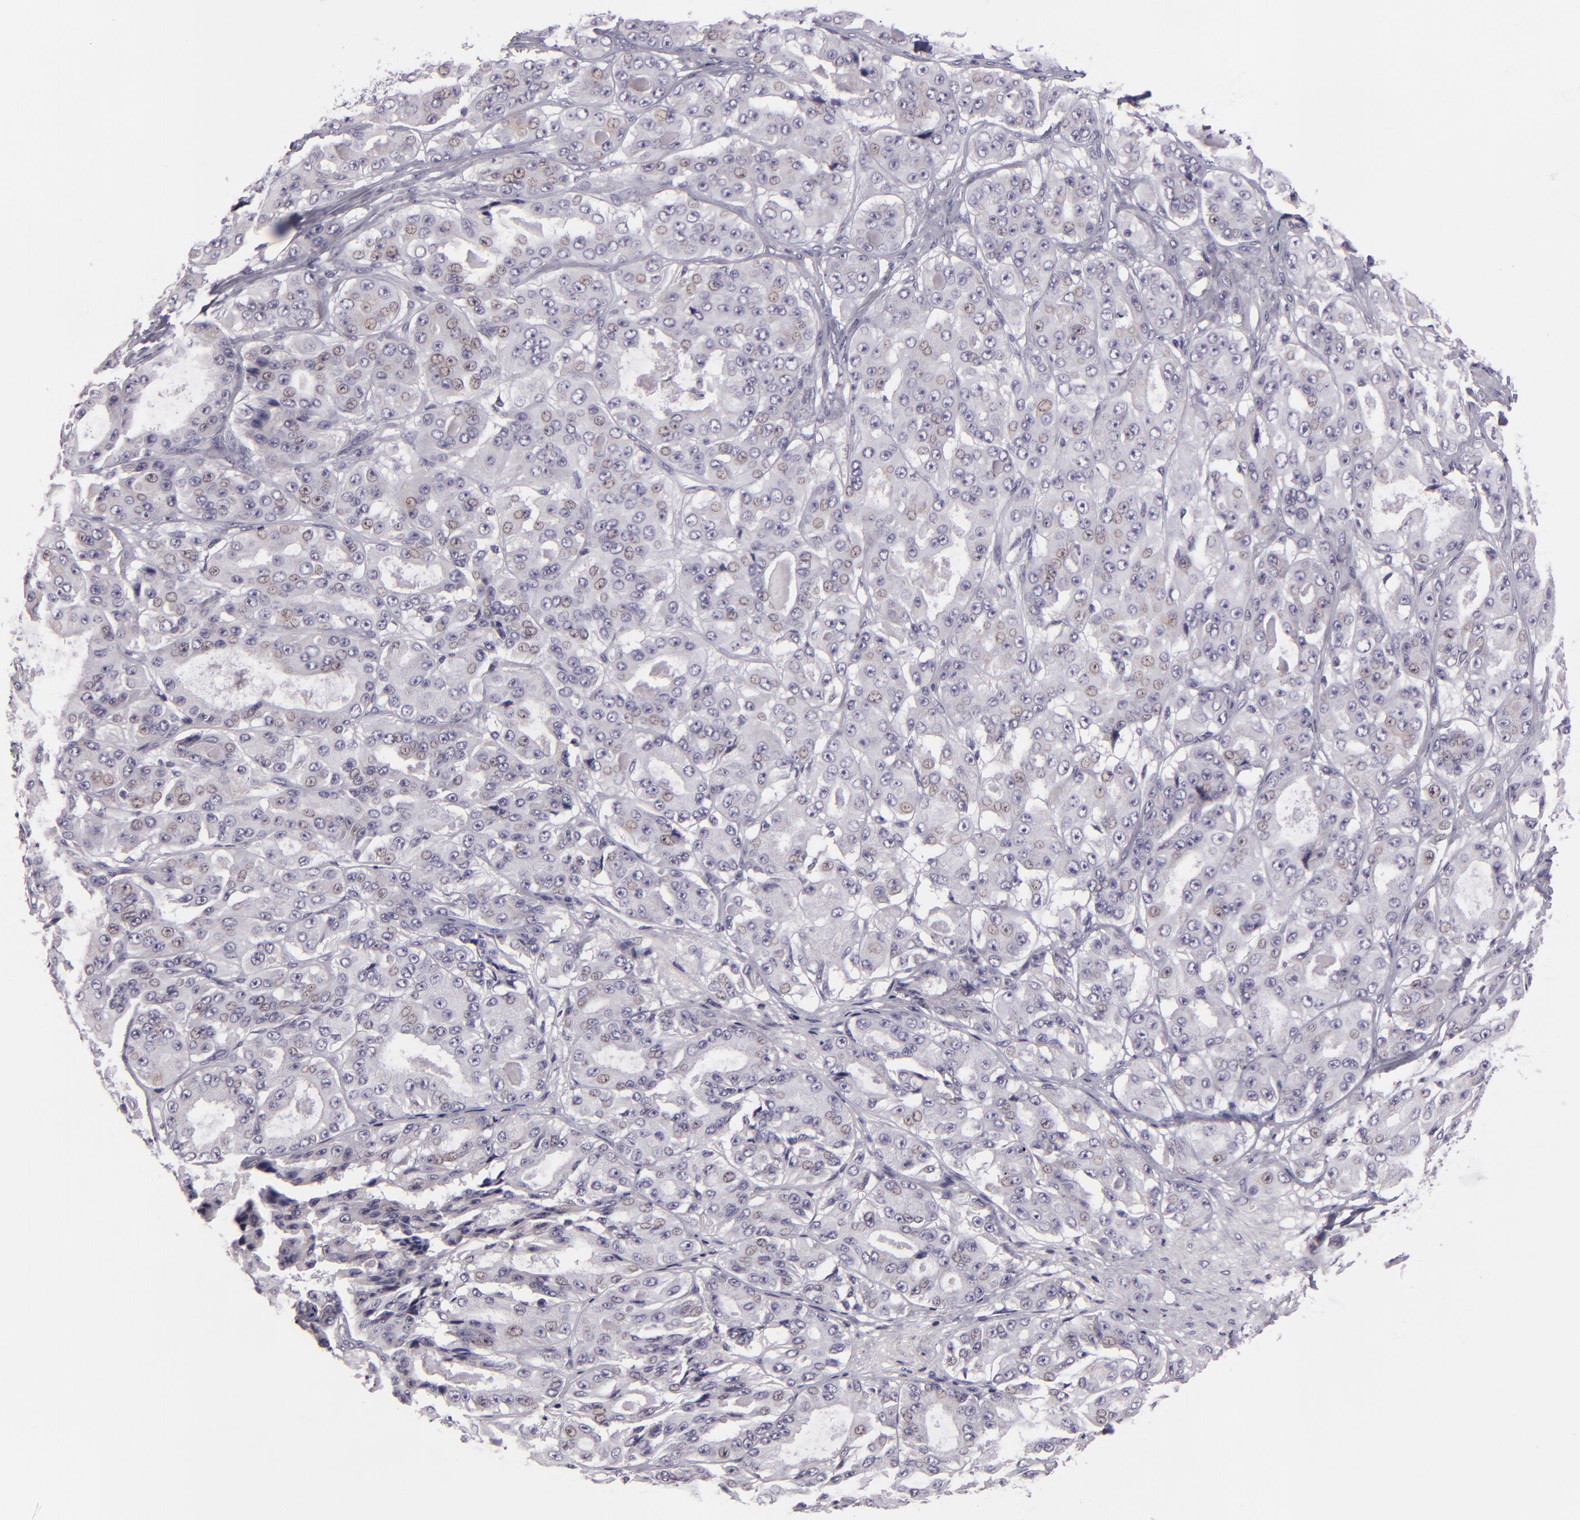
{"staining": {"intensity": "negative", "quantity": "none", "location": "none"}, "tissue": "ovarian cancer", "cell_type": "Tumor cells", "image_type": "cancer", "snomed": [{"axis": "morphology", "description": "Carcinoma, endometroid"}, {"axis": "topography", "description": "Ovary"}], "caption": "Tumor cells show no significant protein positivity in ovarian cancer. Nuclei are stained in blue.", "gene": "EGFL6", "patient": {"sex": "female", "age": 61}}